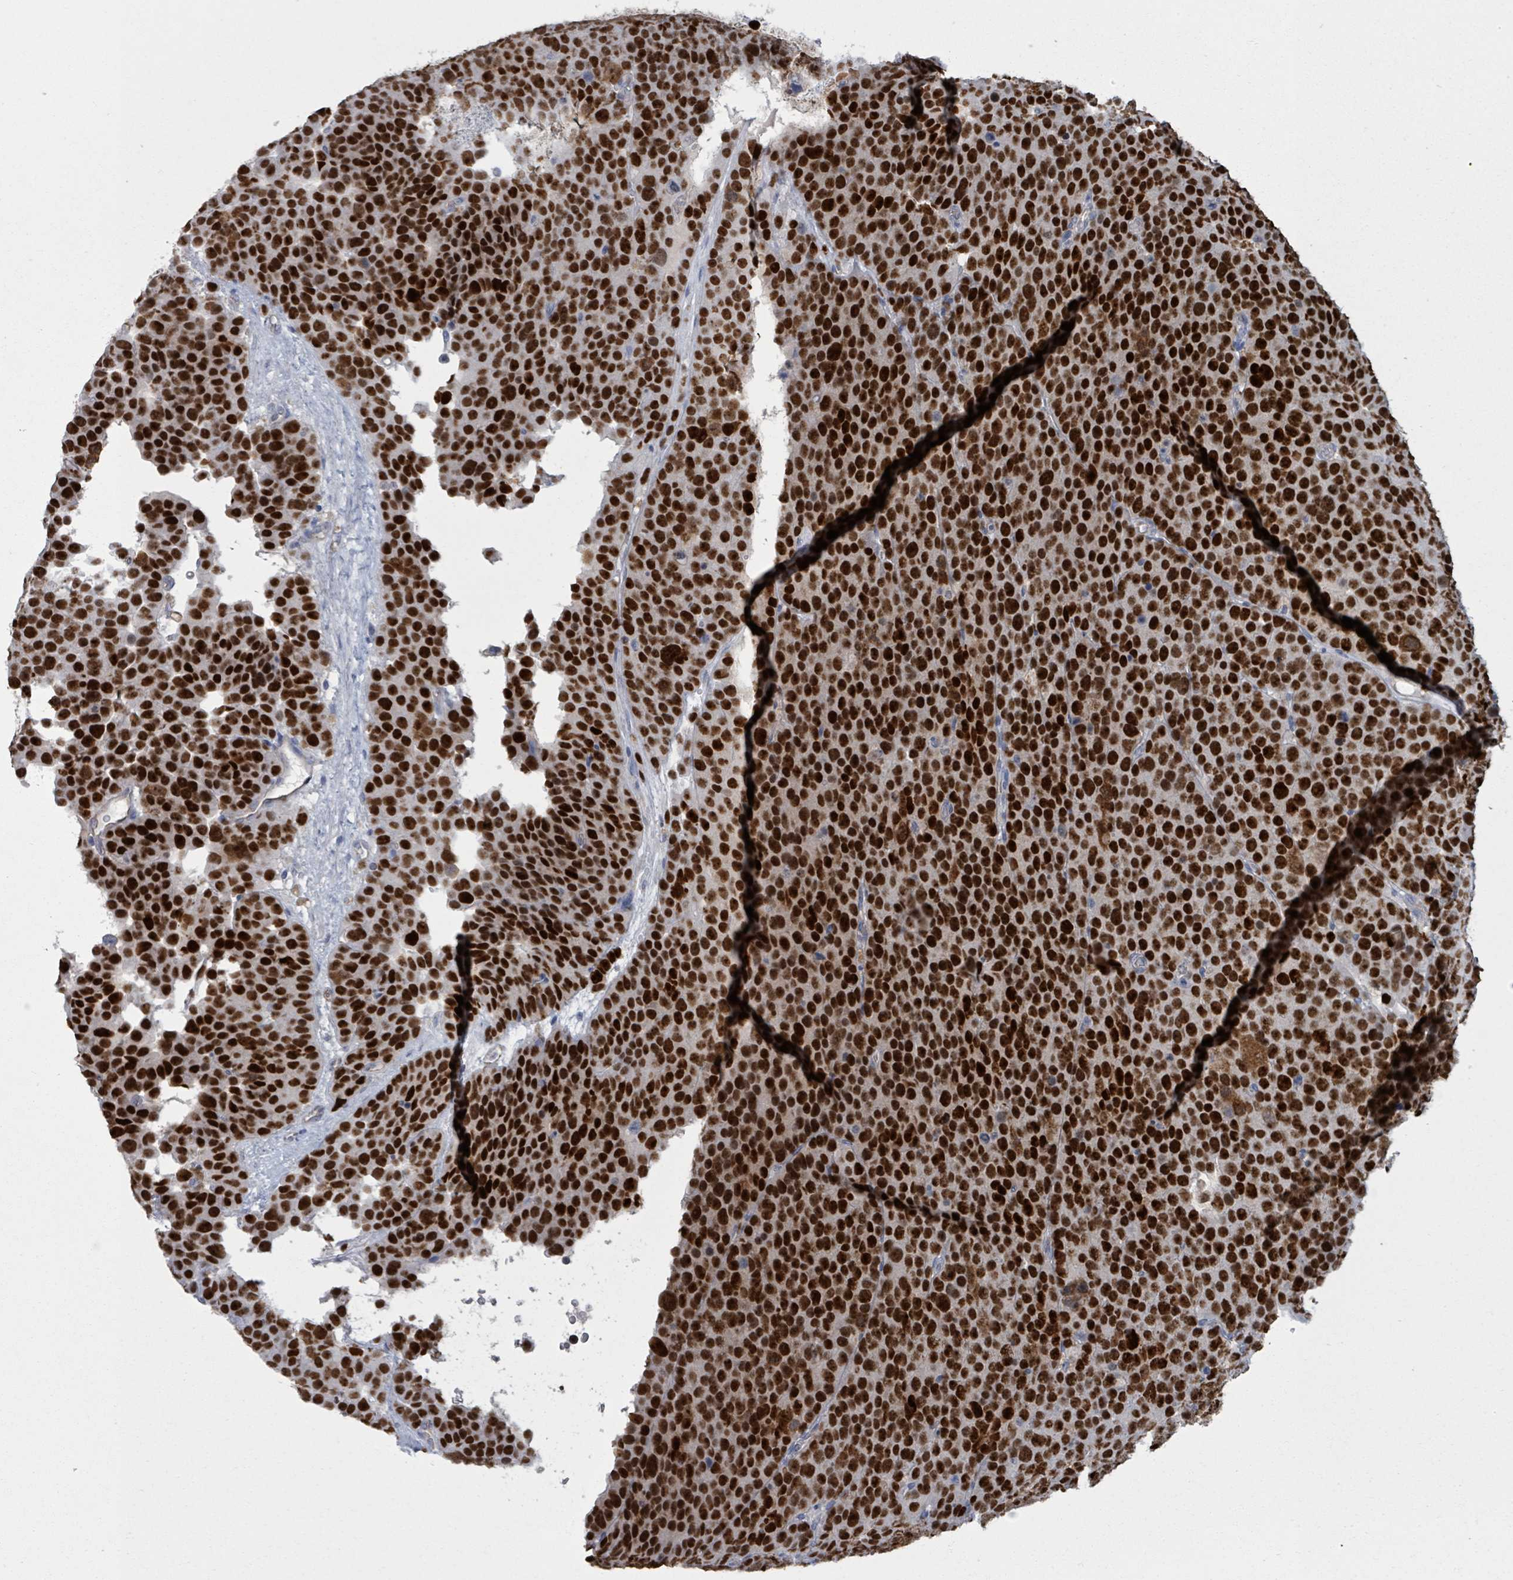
{"staining": {"intensity": "strong", "quantity": ">75%", "location": "nuclear"}, "tissue": "testis cancer", "cell_type": "Tumor cells", "image_type": "cancer", "snomed": [{"axis": "morphology", "description": "Seminoma, NOS"}, {"axis": "topography", "description": "Testis"}], "caption": "A brown stain shows strong nuclear positivity of a protein in human testis seminoma tumor cells.", "gene": "CT45A5", "patient": {"sex": "male", "age": 71}}